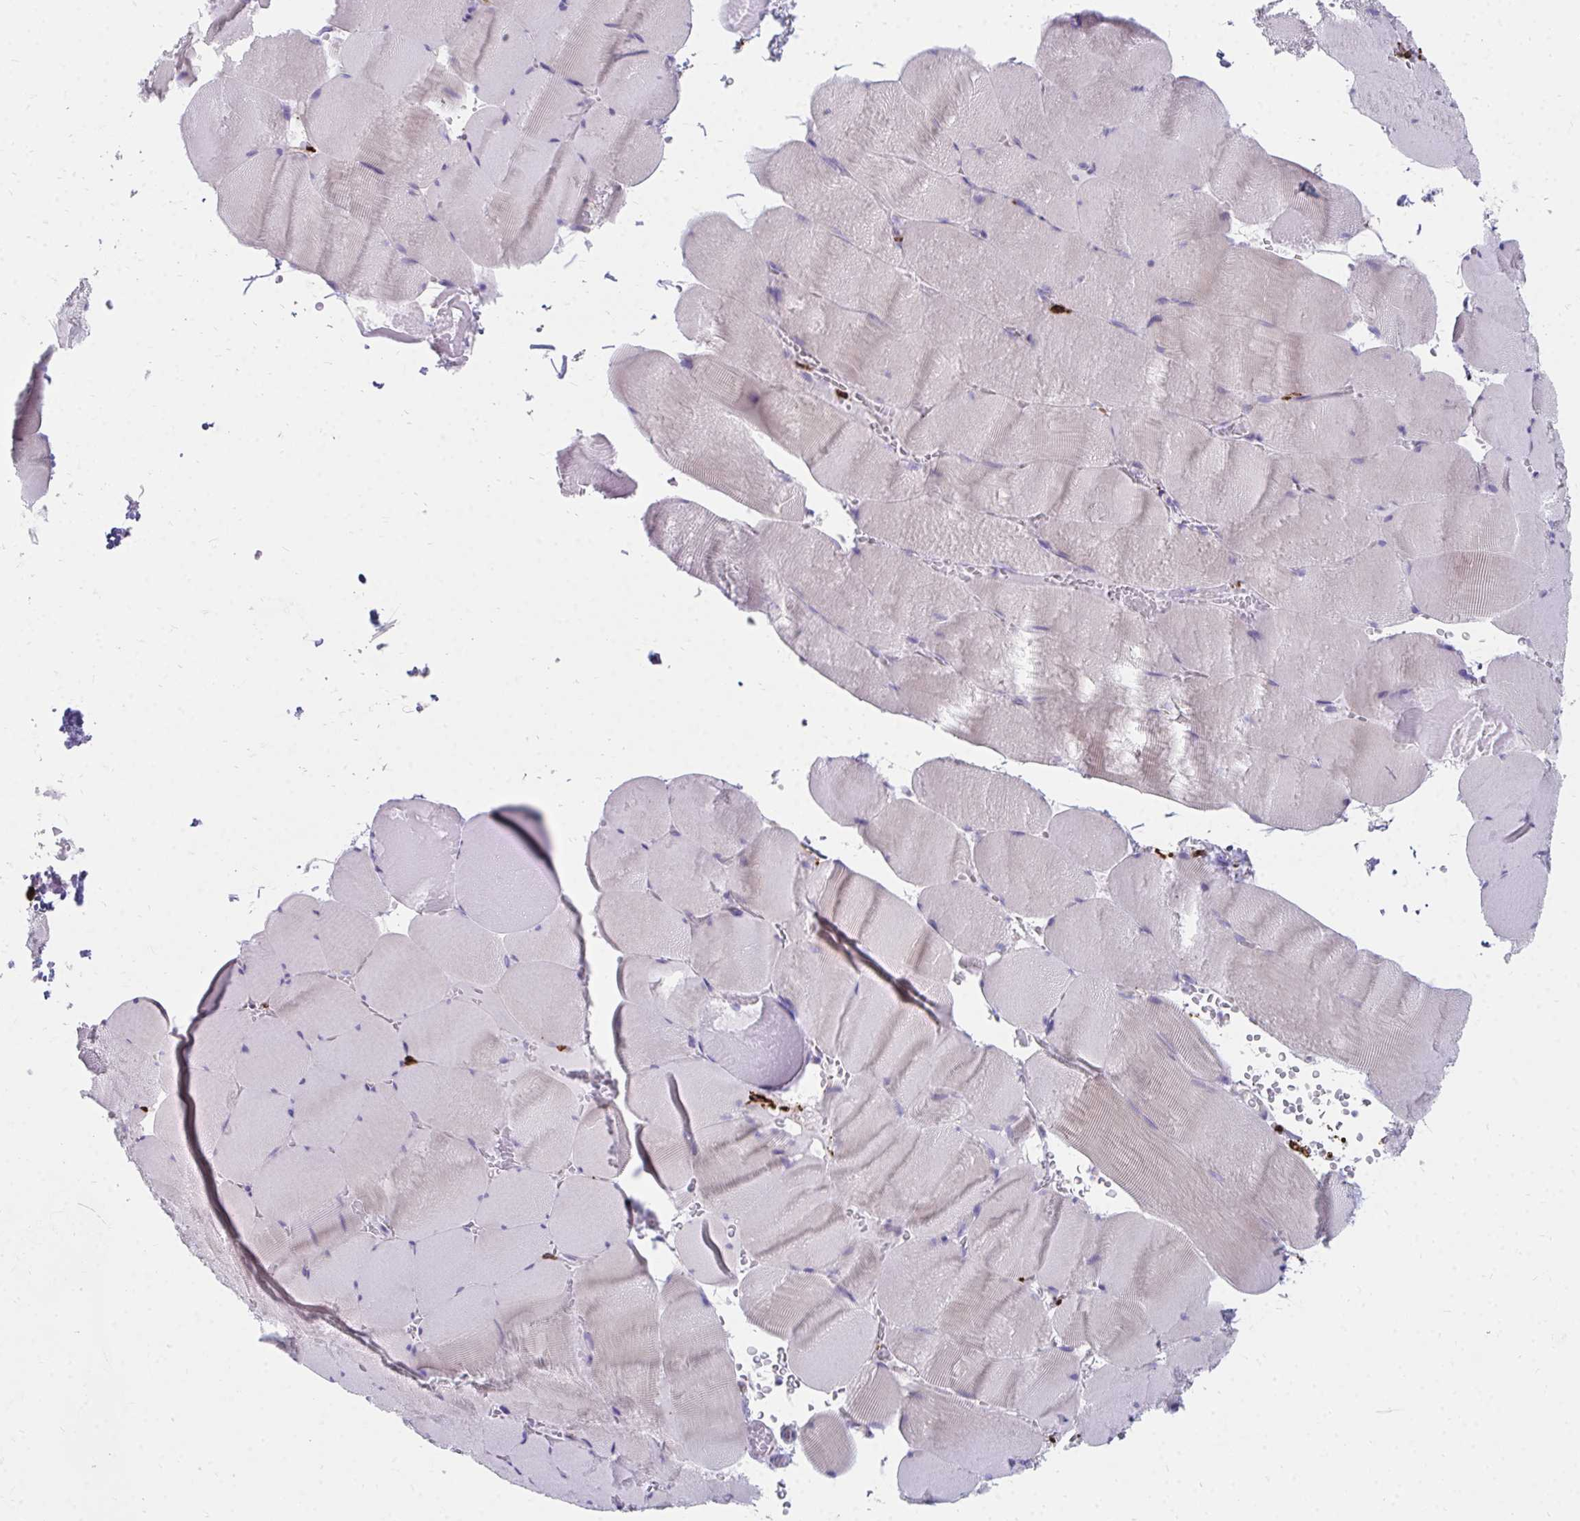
{"staining": {"intensity": "negative", "quantity": "none", "location": "none"}, "tissue": "skeletal muscle", "cell_type": "Myocytes", "image_type": "normal", "snomed": [{"axis": "morphology", "description": "Normal tissue, NOS"}, {"axis": "topography", "description": "Skeletal muscle"}, {"axis": "topography", "description": "Head-Neck"}], "caption": "This histopathology image is of unremarkable skeletal muscle stained with immunohistochemistry (IHC) to label a protein in brown with the nuclei are counter-stained blue. There is no staining in myocytes. (DAB (3,3'-diaminobenzidine) immunohistochemistry (IHC) visualized using brightfield microscopy, high magnification).", "gene": "CD163", "patient": {"sex": "male", "age": 66}}